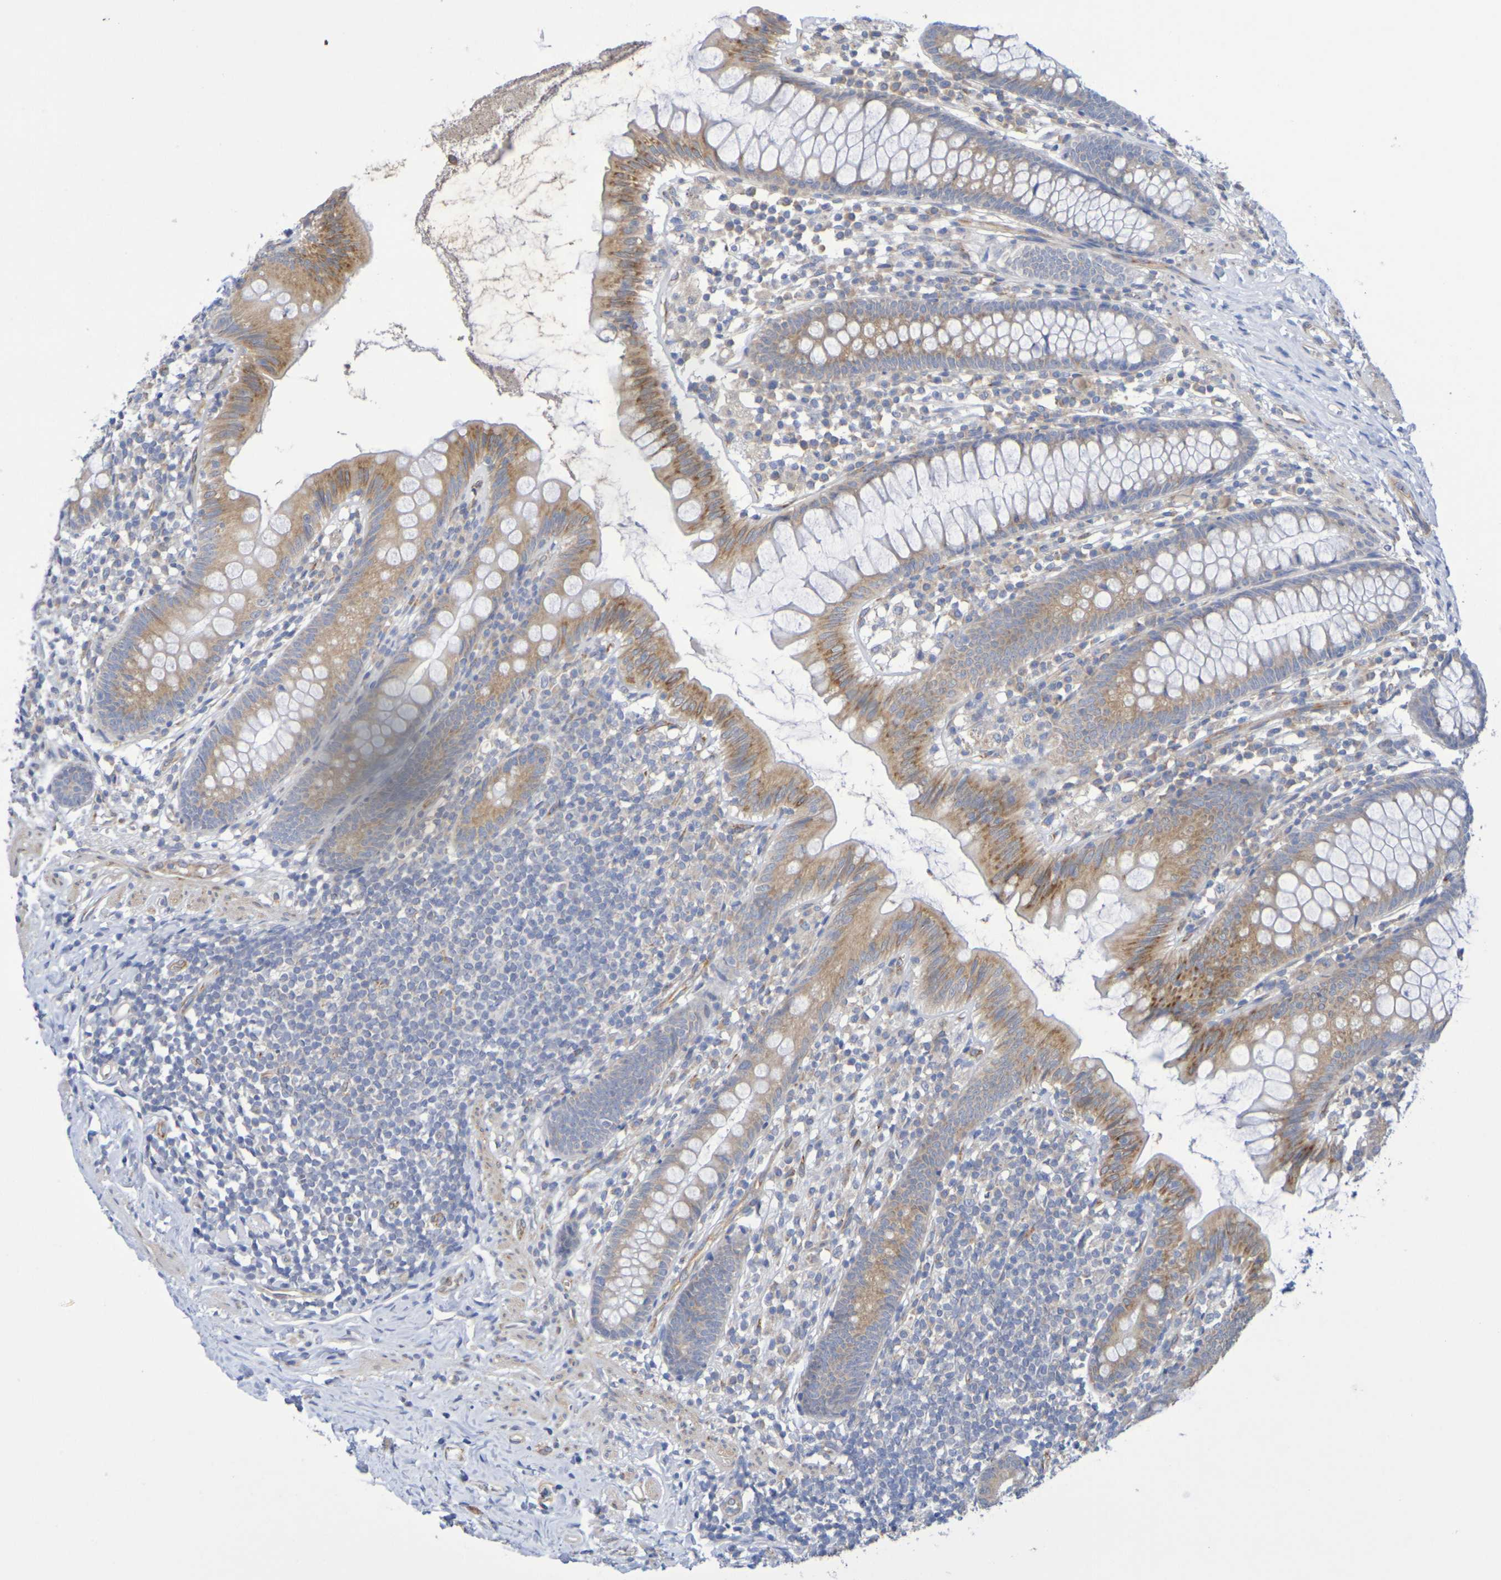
{"staining": {"intensity": "moderate", "quantity": ">75%", "location": "cytoplasmic/membranous"}, "tissue": "appendix", "cell_type": "Glandular cells", "image_type": "normal", "snomed": [{"axis": "morphology", "description": "Normal tissue, NOS"}, {"axis": "topography", "description": "Appendix"}], "caption": "Protein analysis of benign appendix displays moderate cytoplasmic/membranous positivity in approximately >75% of glandular cells. (IHC, brightfield microscopy, high magnification).", "gene": "TMCC3", "patient": {"sex": "male", "age": 52}}